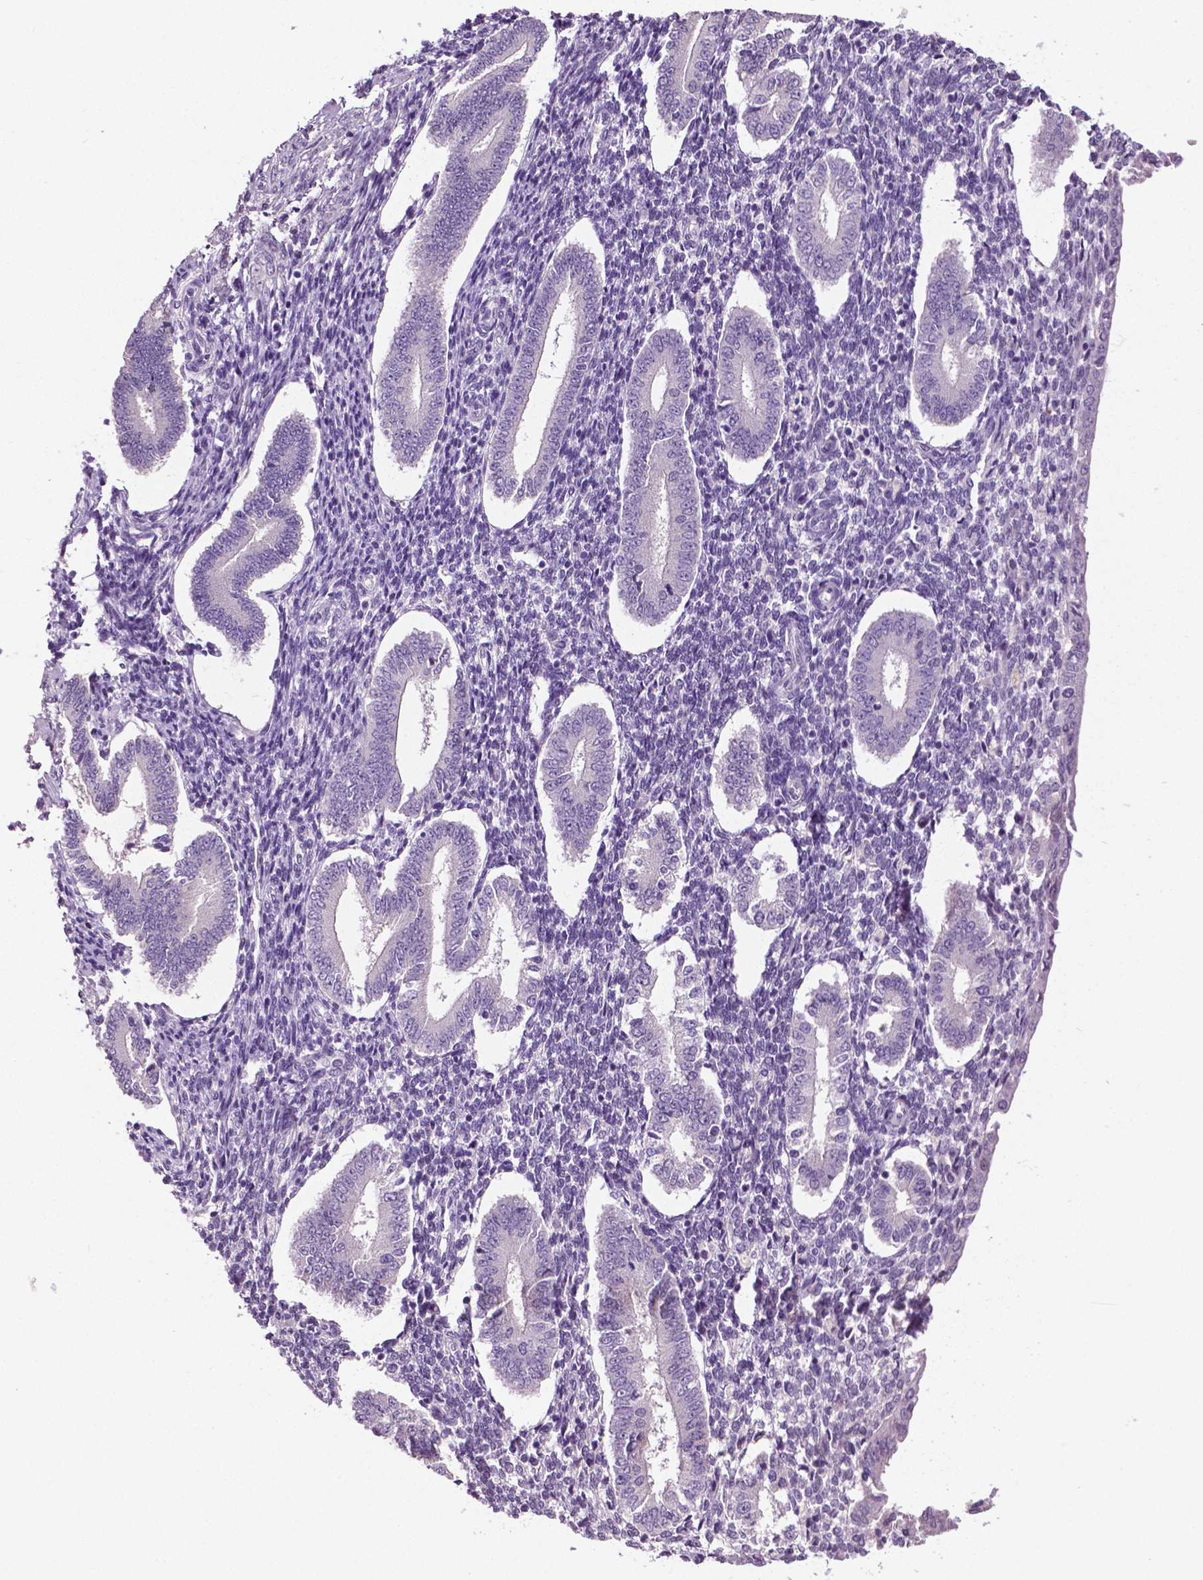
{"staining": {"intensity": "negative", "quantity": "none", "location": "none"}, "tissue": "endometrium", "cell_type": "Cells in endometrial stroma", "image_type": "normal", "snomed": [{"axis": "morphology", "description": "Normal tissue, NOS"}, {"axis": "topography", "description": "Endometrium"}], "caption": "High power microscopy image of an IHC image of normal endometrium, revealing no significant positivity in cells in endometrial stroma. (DAB (3,3'-diaminobenzidine) immunohistochemistry (IHC) with hematoxylin counter stain).", "gene": "PTPN5", "patient": {"sex": "female", "age": 40}}